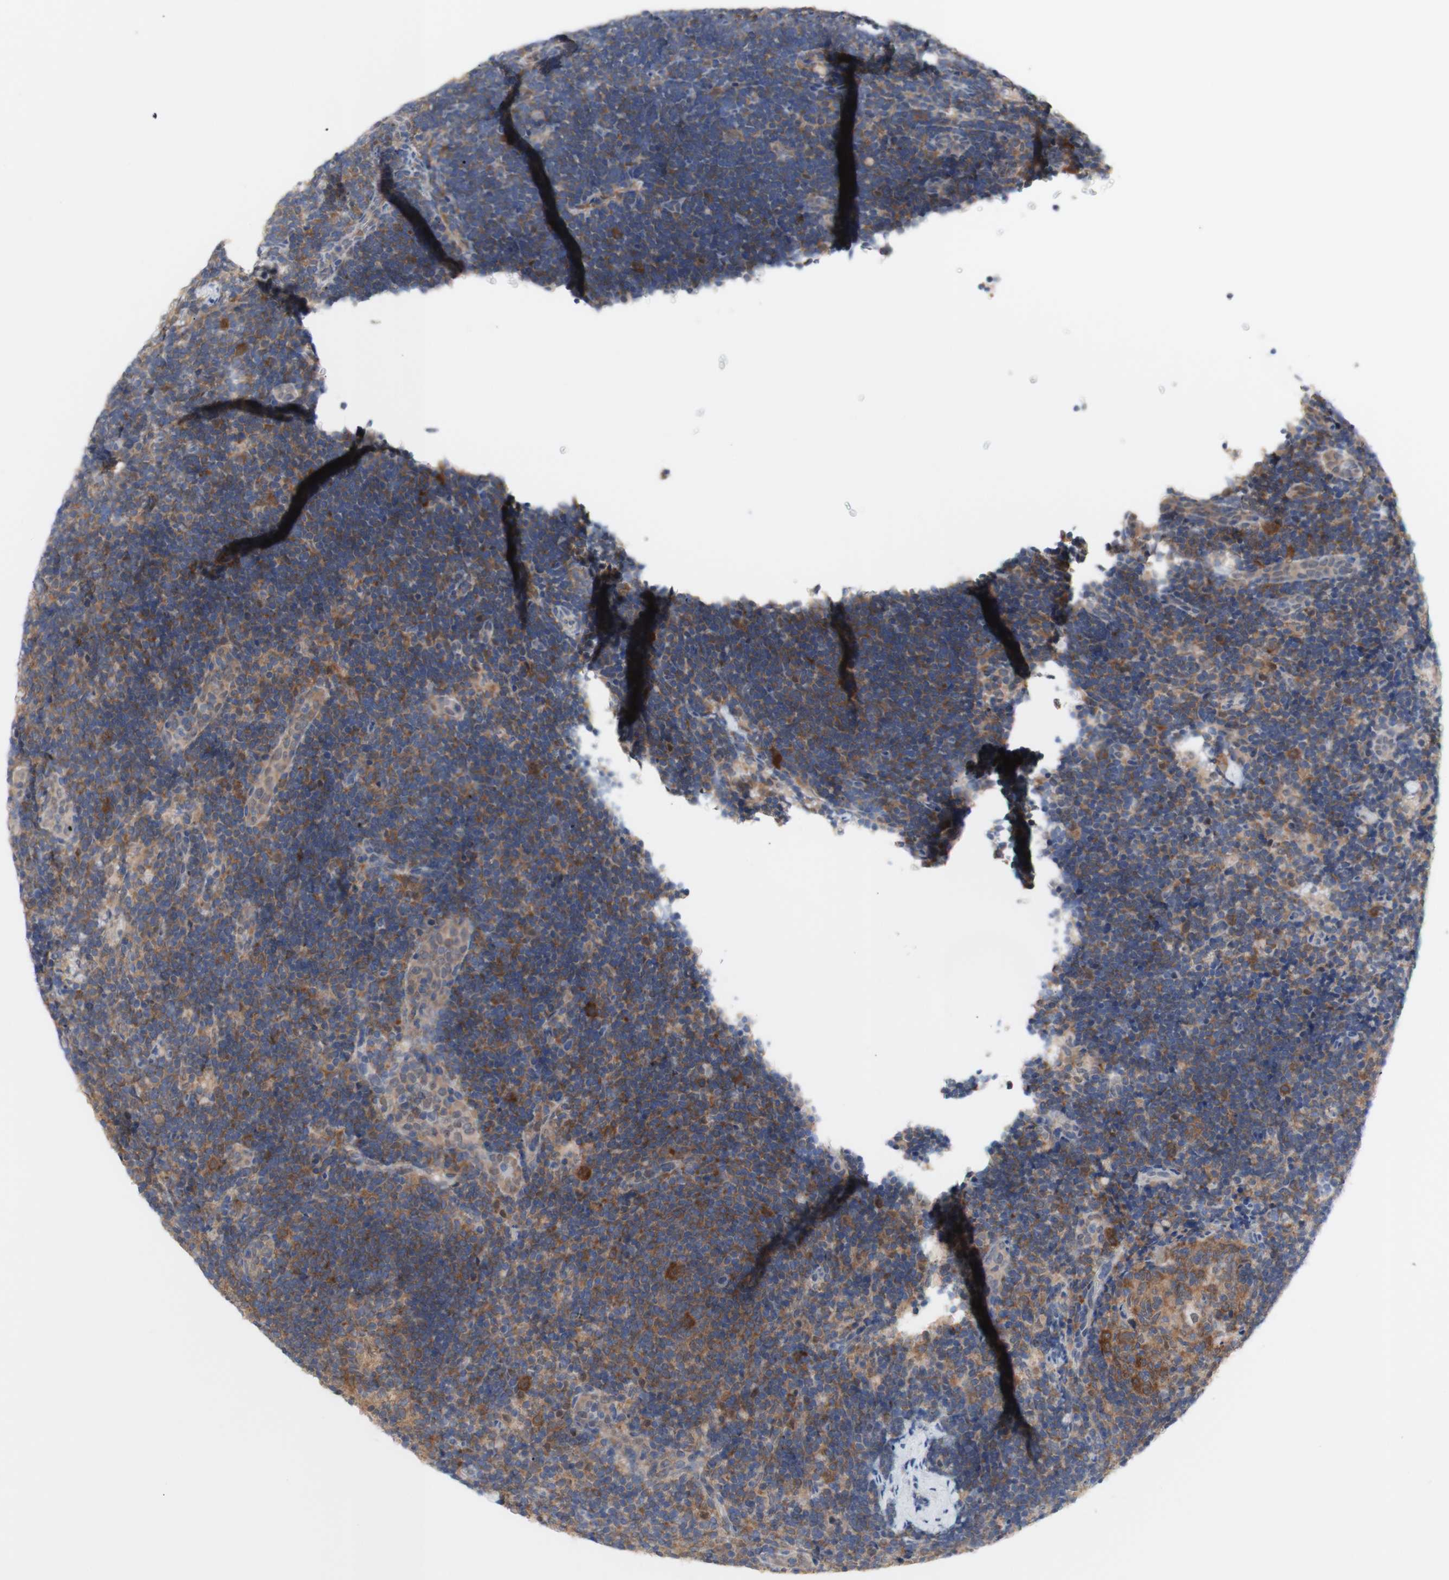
{"staining": {"intensity": "moderate", "quantity": ">75%", "location": "cytoplasmic/membranous"}, "tissue": "lymph node", "cell_type": "Germinal center cells", "image_type": "normal", "snomed": [{"axis": "morphology", "description": "Normal tissue, NOS"}, {"axis": "topography", "description": "Lymph node"}], "caption": "Germinal center cells show moderate cytoplasmic/membranous staining in about >75% of cells in benign lymph node.", "gene": "PRMT5", "patient": {"sex": "female", "age": 14}}